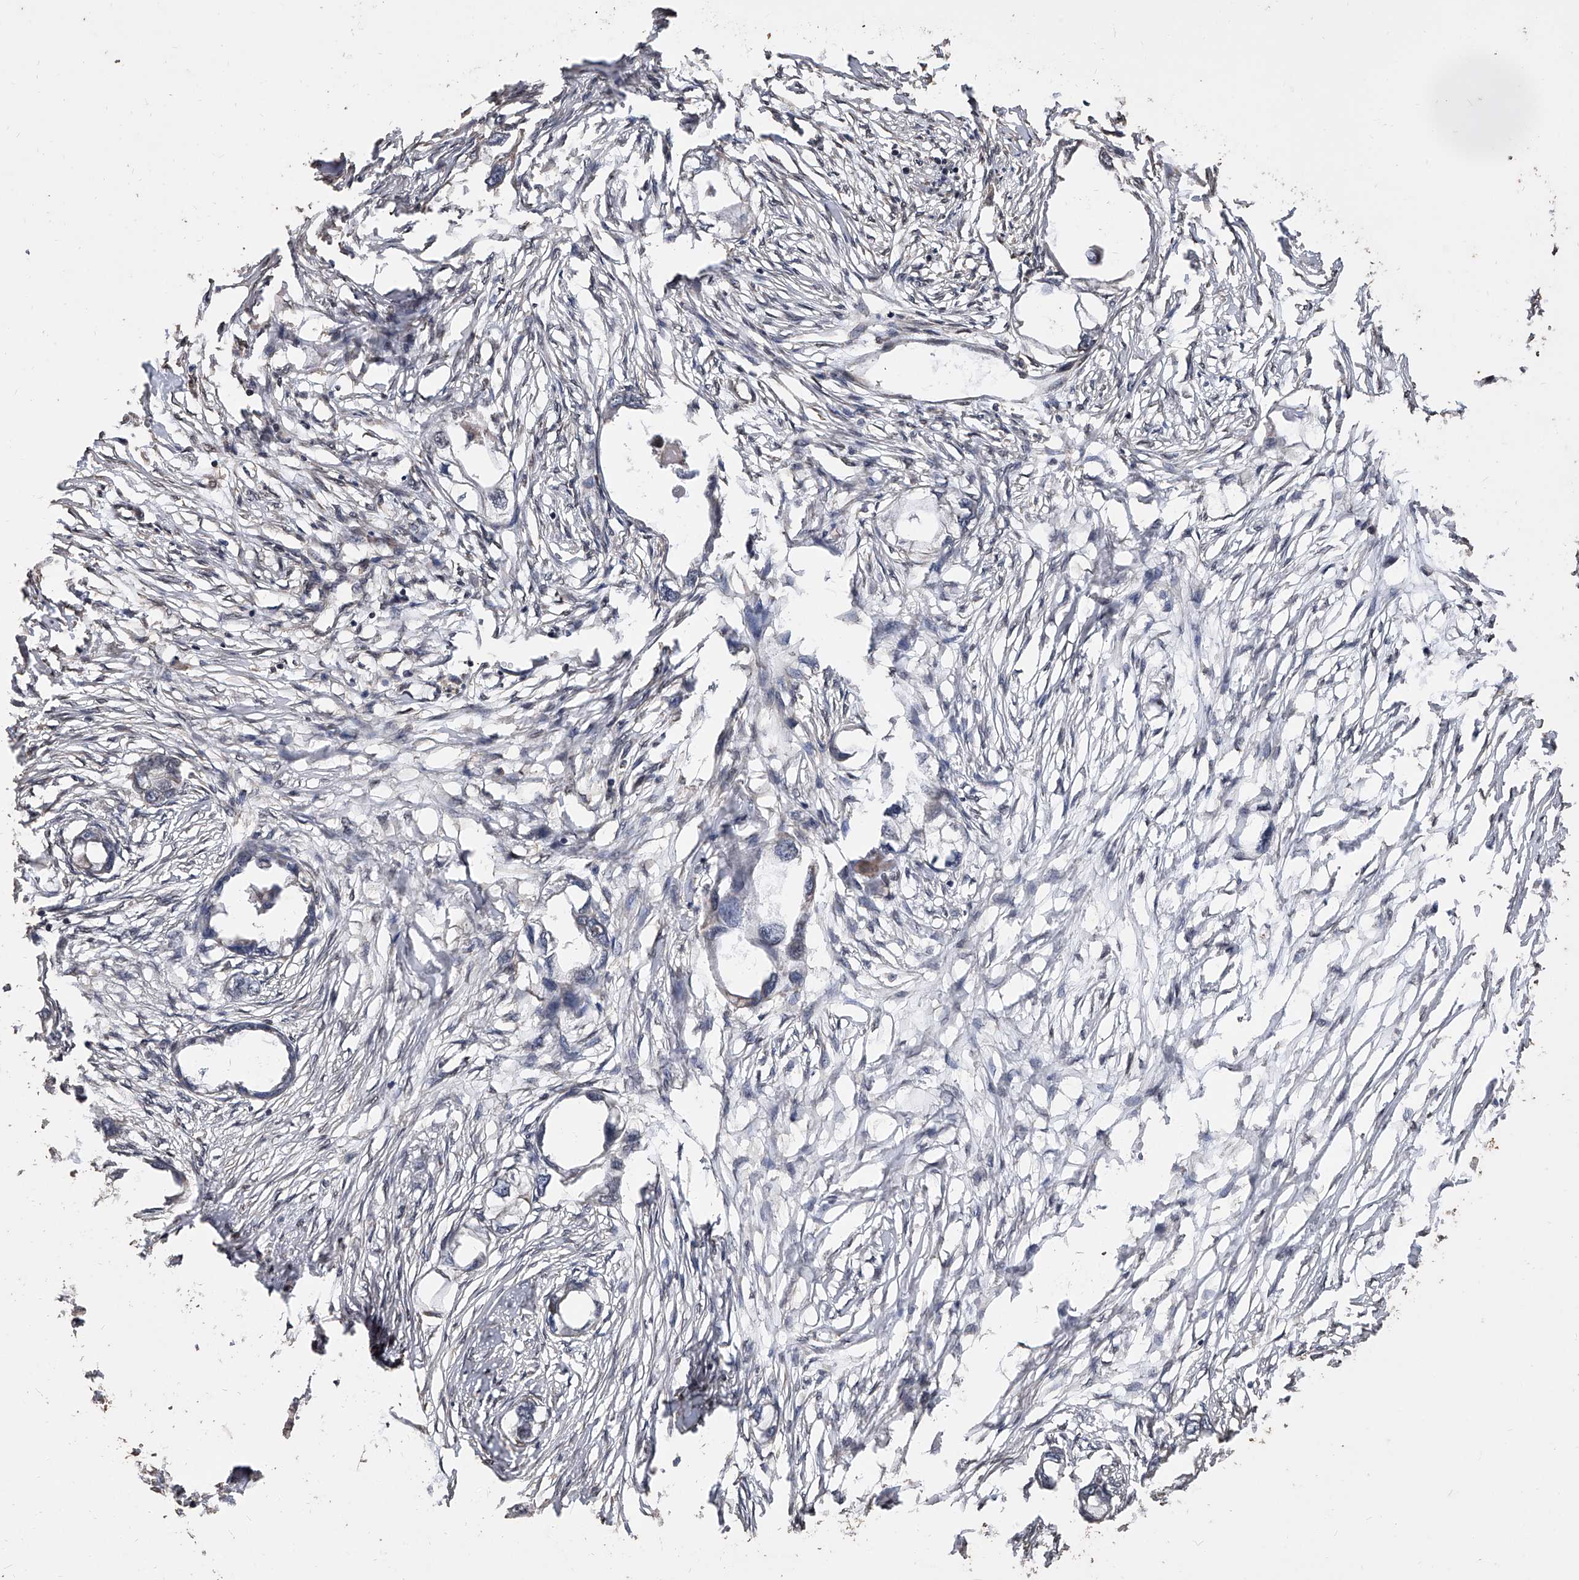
{"staining": {"intensity": "weak", "quantity": "<25%", "location": "cytoplasmic/membranous"}, "tissue": "endometrial cancer", "cell_type": "Tumor cells", "image_type": "cancer", "snomed": [{"axis": "morphology", "description": "Adenocarcinoma, NOS"}, {"axis": "morphology", "description": "Adenocarcinoma, metastatic, NOS"}, {"axis": "topography", "description": "Adipose tissue"}, {"axis": "topography", "description": "Endometrium"}], "caption": "Immunohistochemistry photomicrograph of endometrial cancer (metastatic adenocarcinoma) stained for a protein (brown), which exhibits no staining in tumor cells. The staining is performed using DAB (3,3'-diaminobenzidine) brown chromogen with nuclei counter-stained in using hematoxylin.", "gene": "LTV1", "patient": {"sex": "female", "age": 67}}